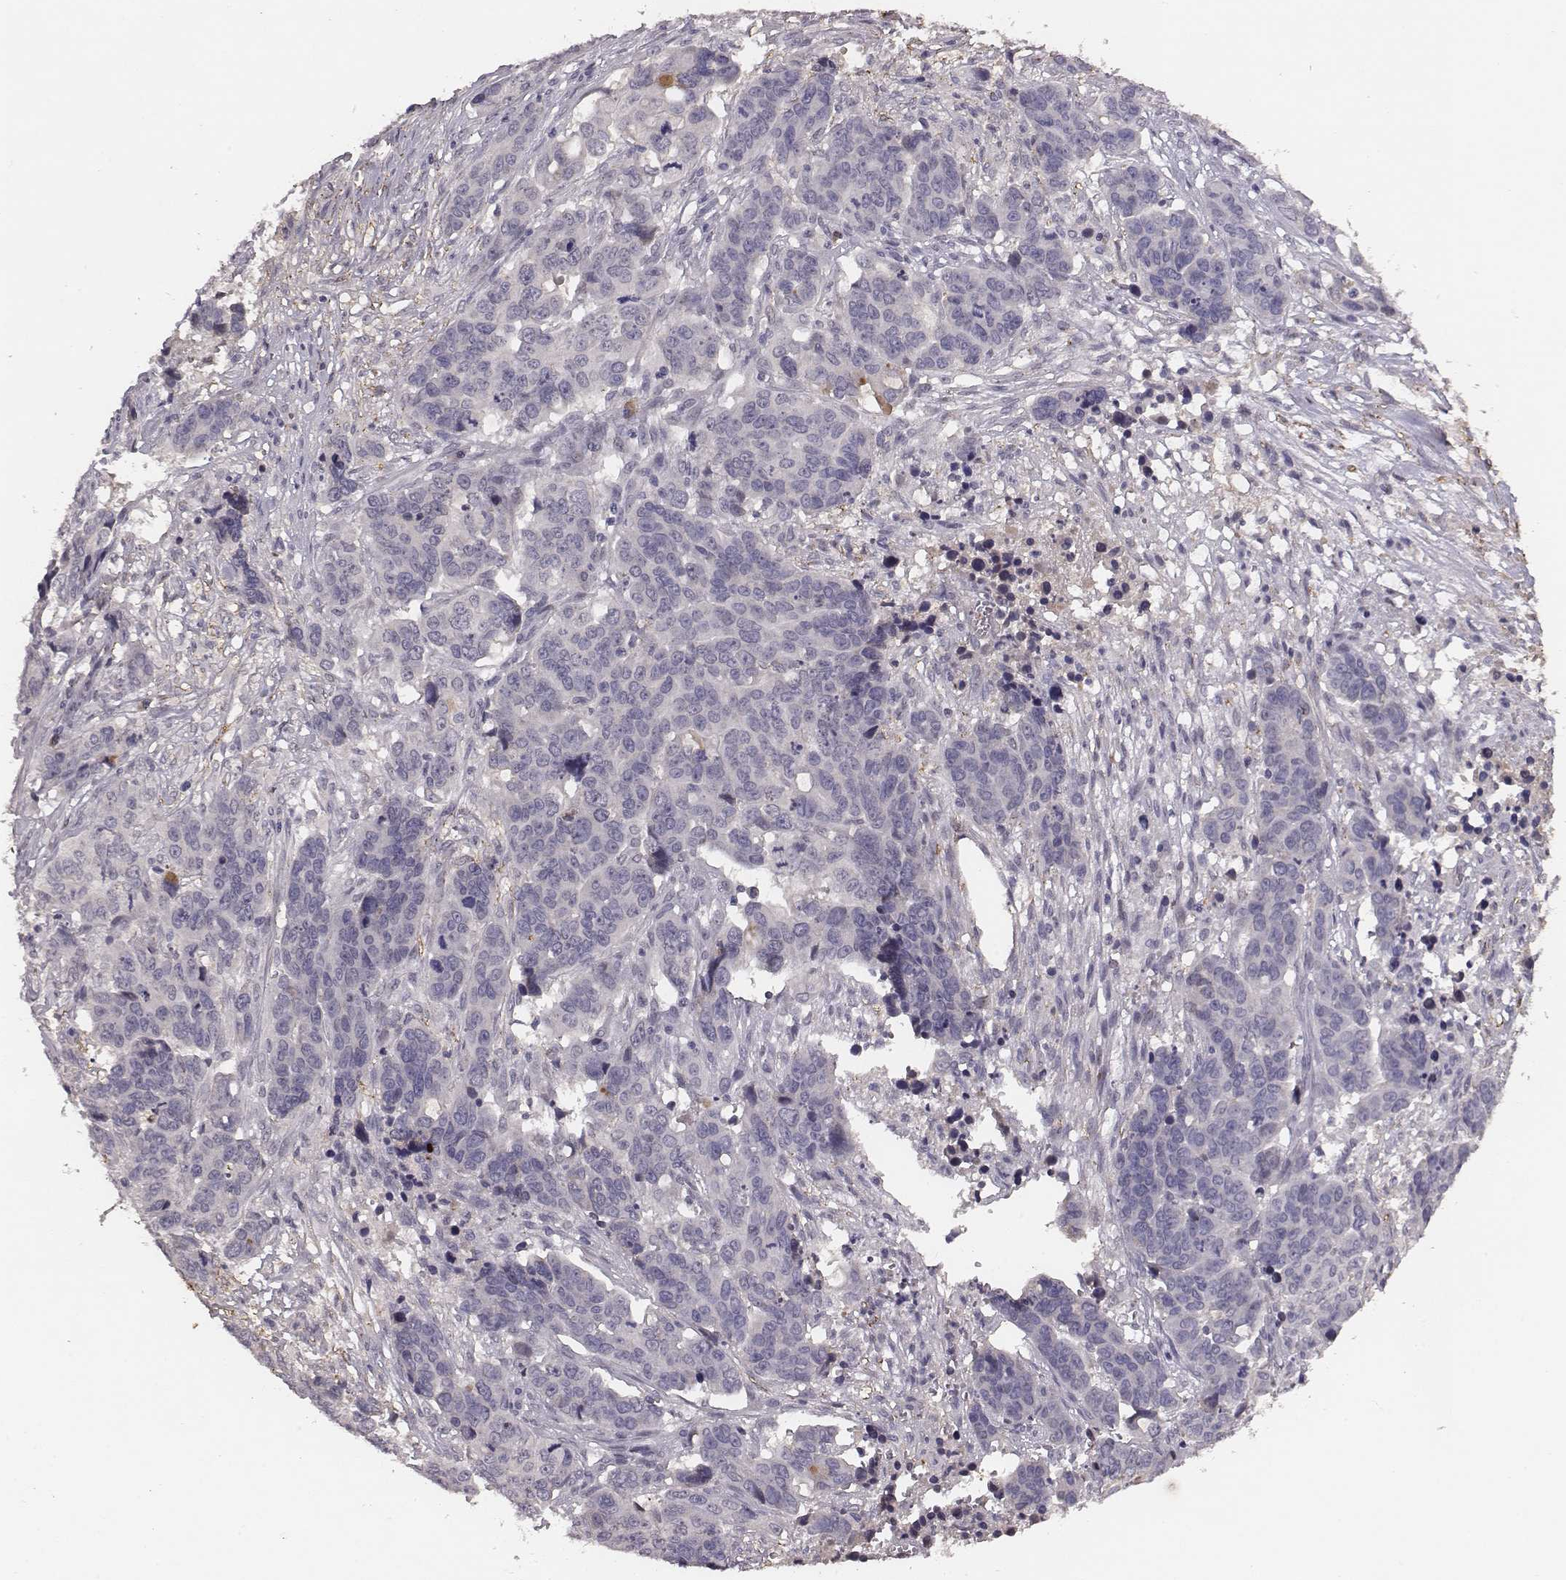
{"staining": {"intensity": "negative", "quantity": "none", "location": "none"}, "tissue": "ovarian cancer", "cell_type": "Tumor cells", "image_type": "cancer", "snomed": [{"axis": "morphology", "description": "Carcinoma, endometroid"}, {"axis": "topography", "description": "Ovary"}], "caption": "A micrograph of ovarian endometroid carcinoma stained for a protein reveals no brown staining in tumor cells.", "gene": "SLC22A6", "patient": {"sex": "female", "age": 78}}